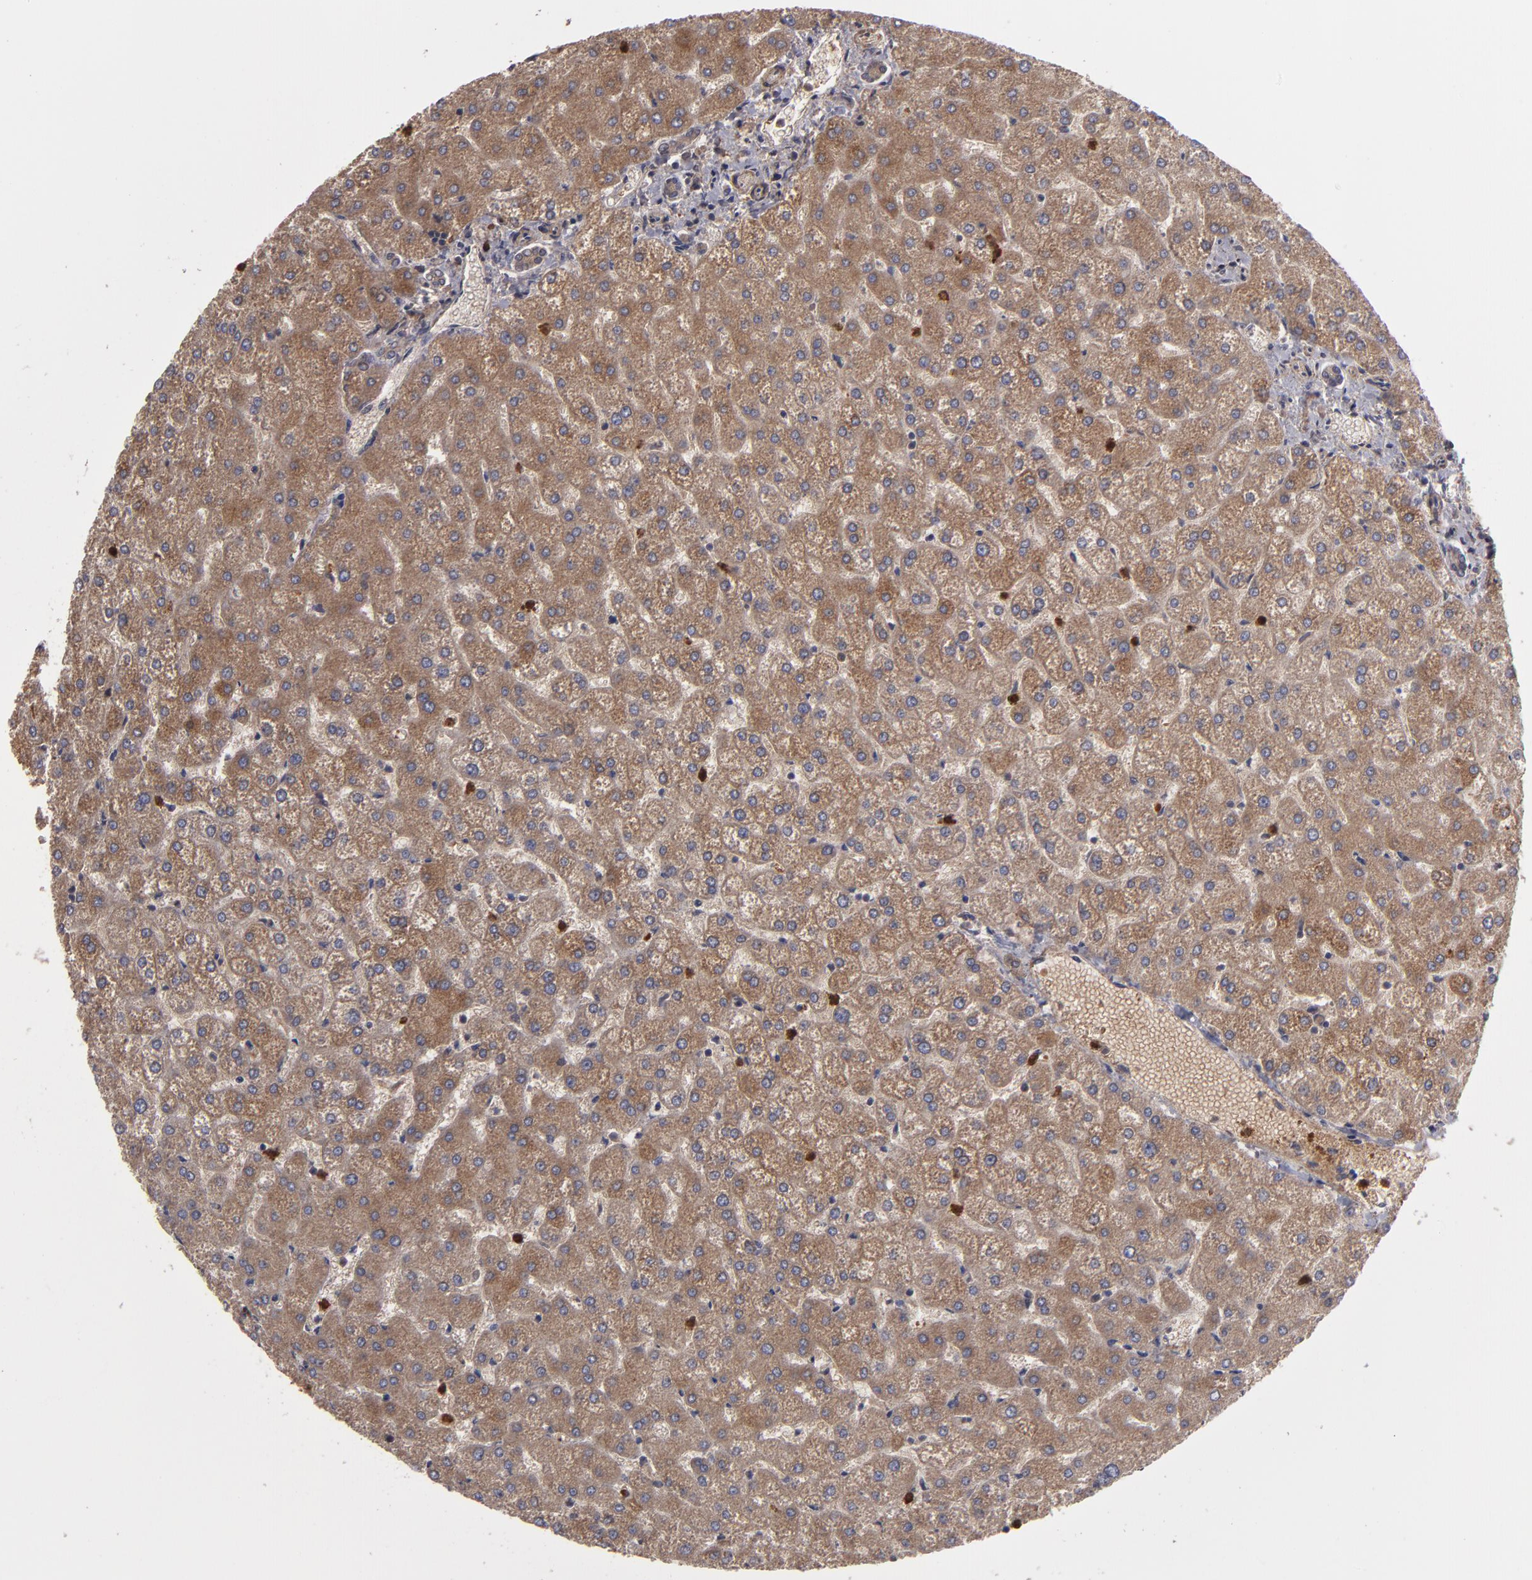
{"staining": {"intensity": "negative", "quantity": "none", "location": "none"}, "tissue": "liver", "cell_type": "Cholangiocytes", "image_type": "normal", "snomed": [{"axis": "morphology", "description": "Normal tissue, NOS"}, {"axis": "topography", "description": "Liver"}], "caption": "IHC photomicrograph of unremarkable liver stained for a protein (brown), which reveals no expression in cholangiocytes. (DAB (3,3'-diaminobenzidine) immunohistochemistry (IHC) visualized using brightfield microscopy, high magnification).", "gene": "SERPINA7", "patient": {"sex": "female", "age": 32}}